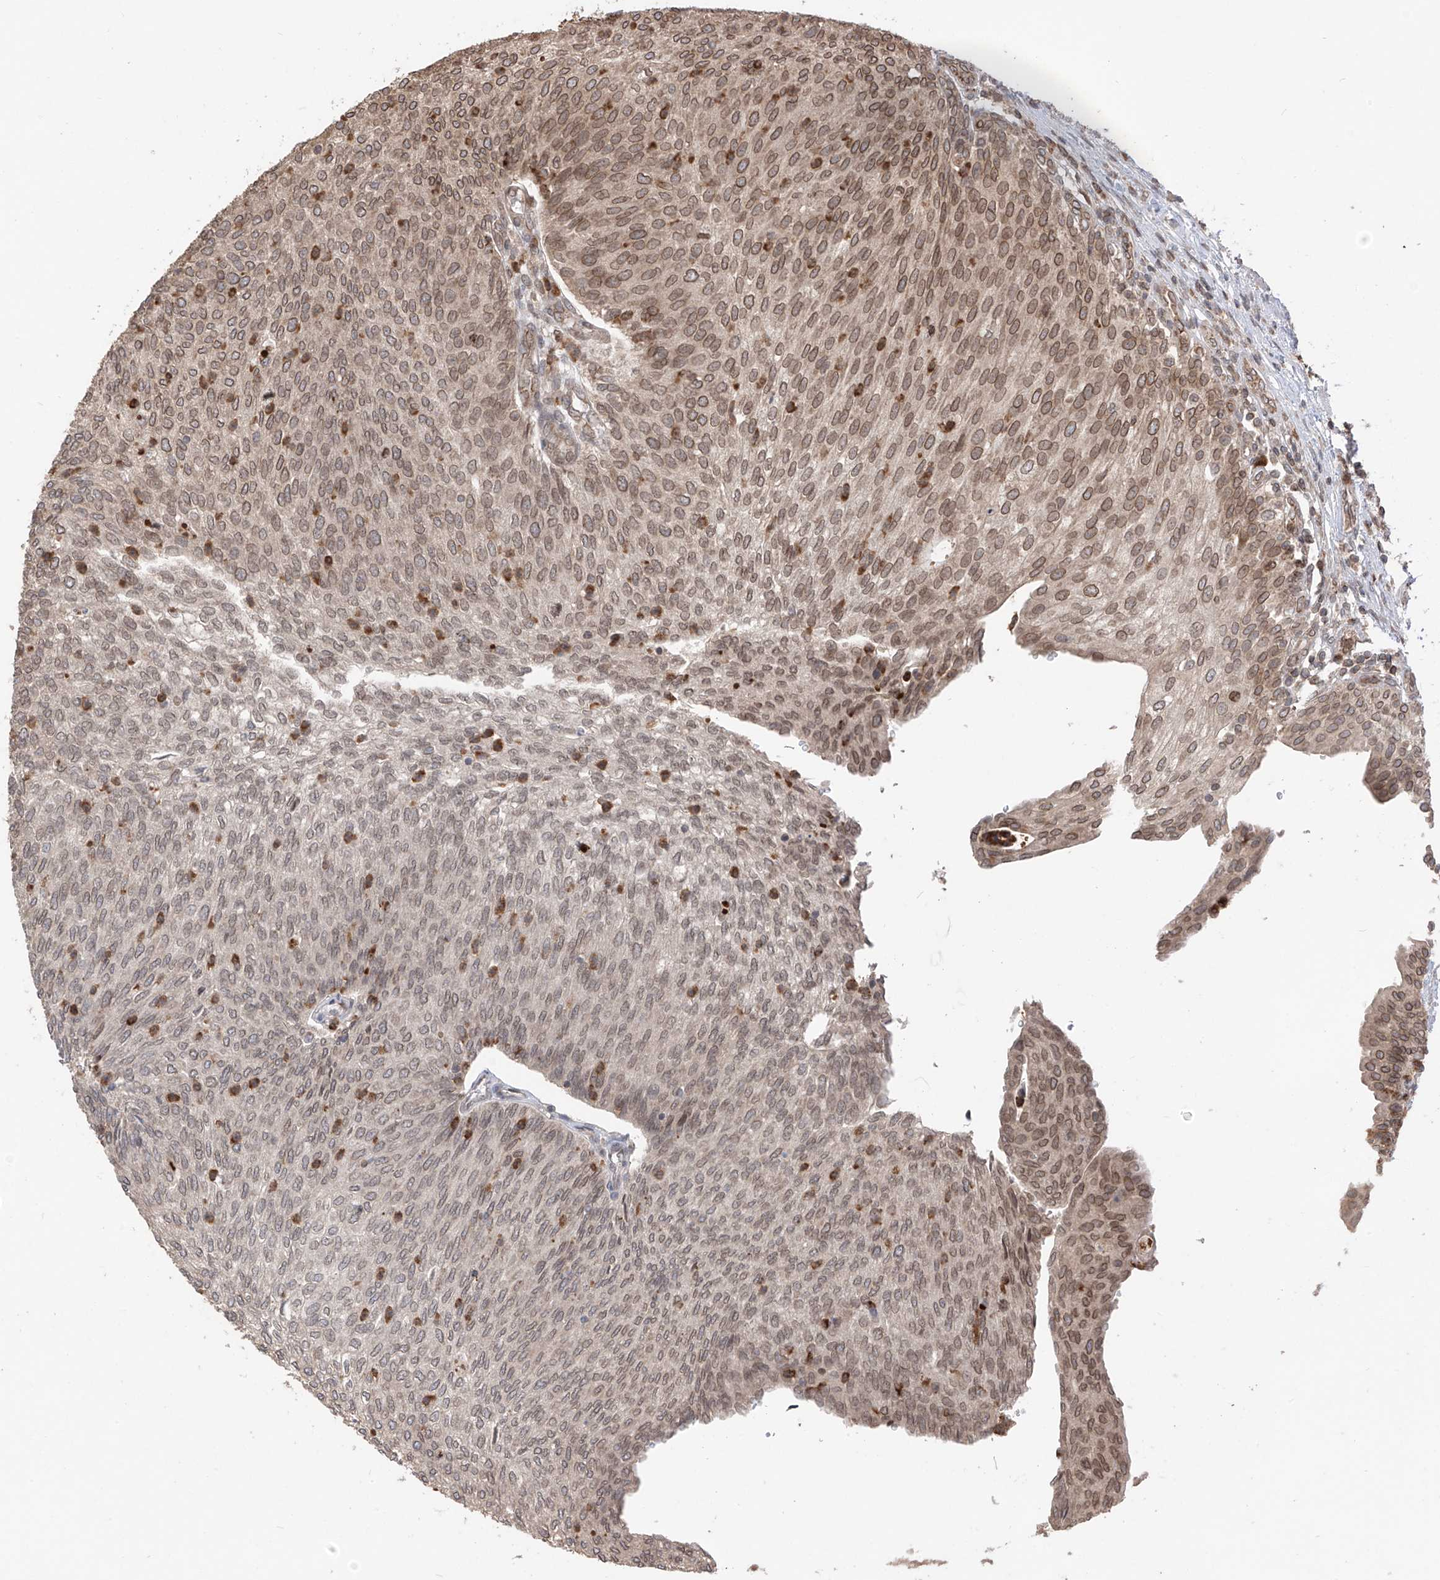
{"staining": {"intensity": "moderate", "quantity": "25%-75%", "location": "cytoplasmic/membranous,nuclear"}, "tissue": "urothelial cancer", "cell_type": "Tumor cells", "image_type": "cancer", "snomed": [{"axis": "morphology", "description": "Urothelial carcinoma, Low grade"}, {"axis": "topography", "description": "Urinary bladder"}], "caption": "The immunohistochemical stain shows moderate cytoplasmic/membranous and nuclear positivity in tumor cells of urothelial carcinoma (low-grade) tissue.", "gene": "AHCTF1", "patient": {"sex": "female", "age": 79}}